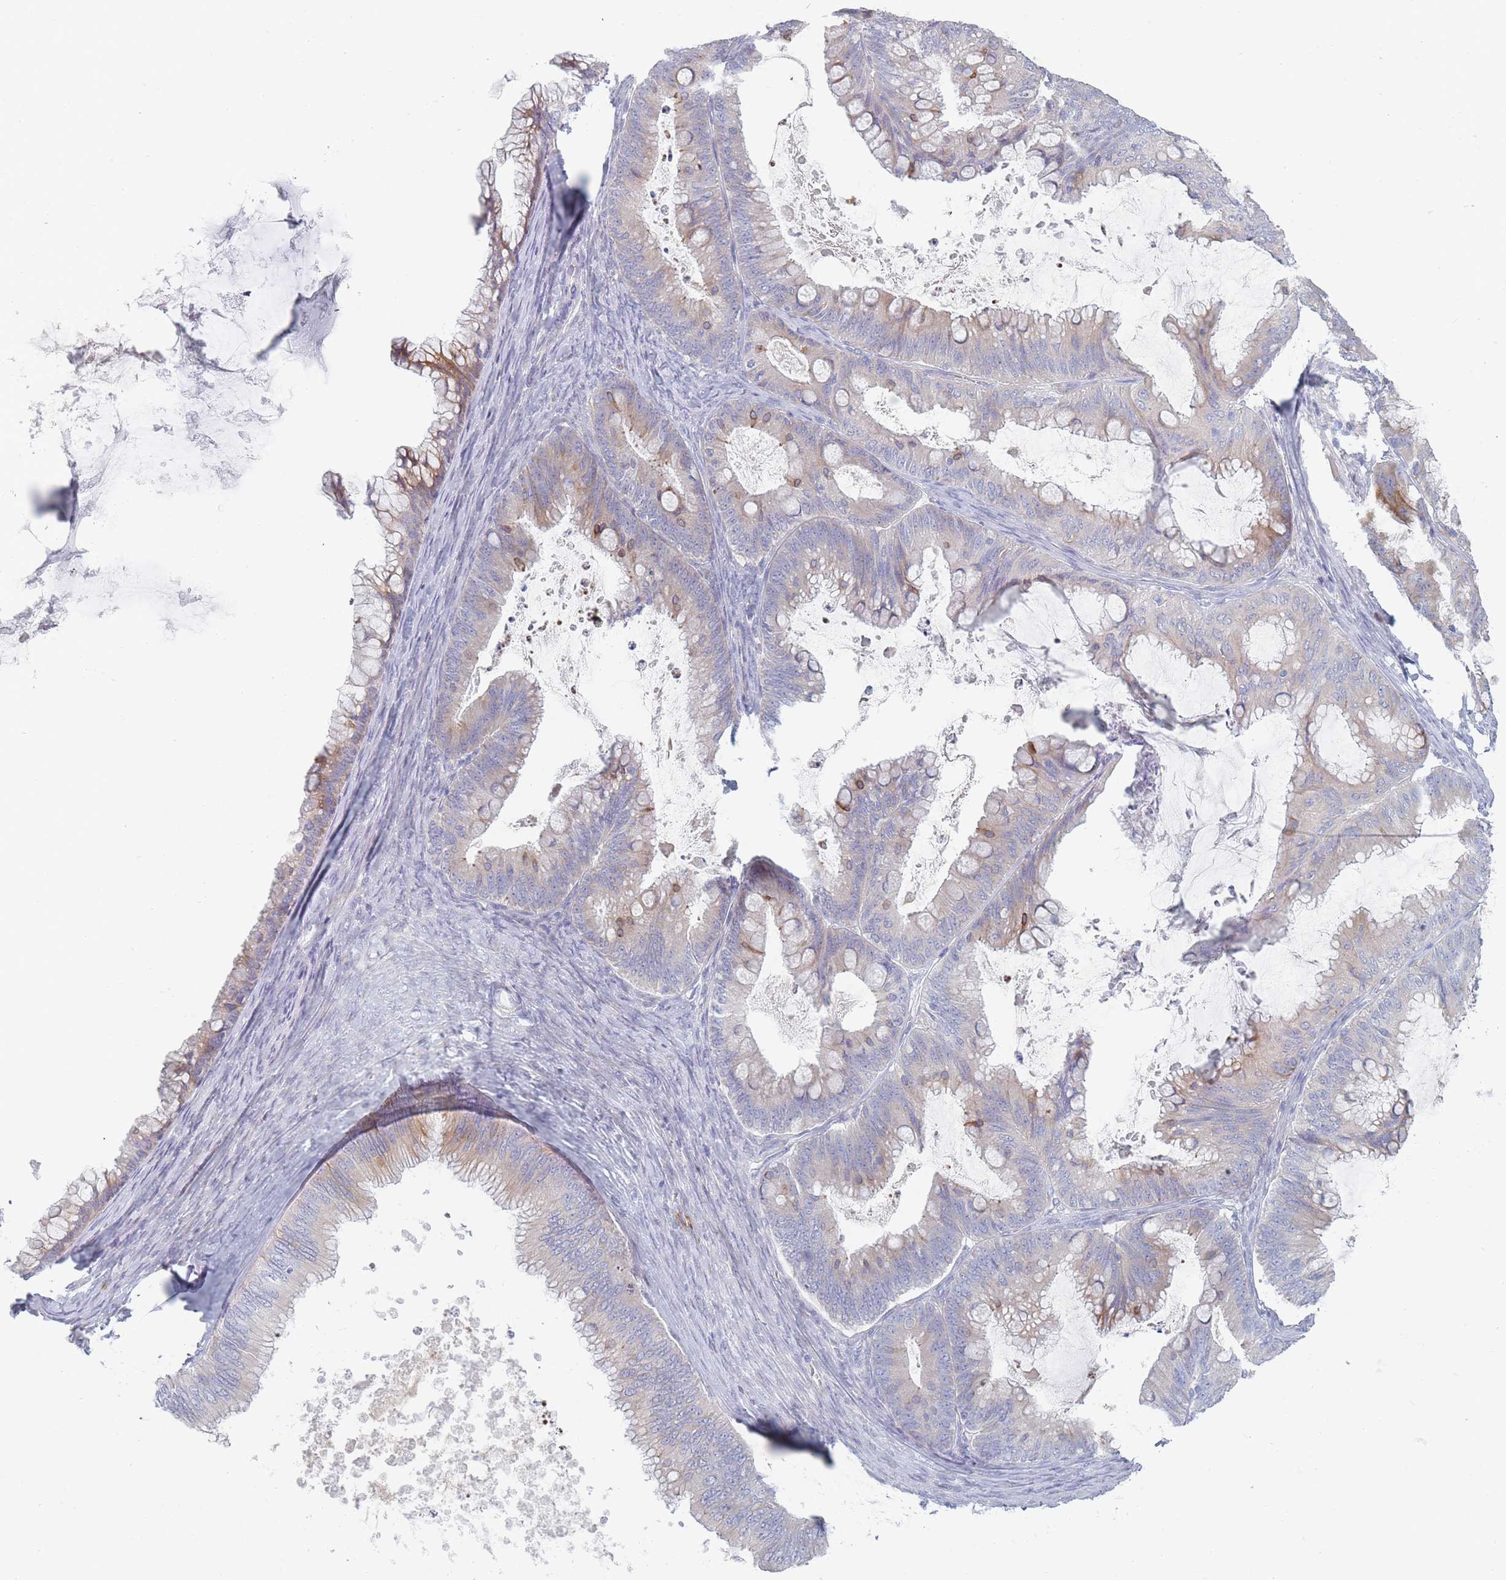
{"staining": {"intensity": "negative", "quantity": "none", "location": "none"}, "tissue": "ovarian cancer", "cell_type": "Tumor cells", "image_type": "cancer", "snomed": [{"axis": "morphology", "description": "Cystadenocarcinoma, mucinous, NOS"}, {"axis": "topography", "description": "Ovary"}], "caption": "The micrograph demonstrates no significant positivity in tumor cells of mucinous cystadenocarcinoma (ovarian).", "gene": "SPATS1", "patient": {"sex": "female", "age": 35}}